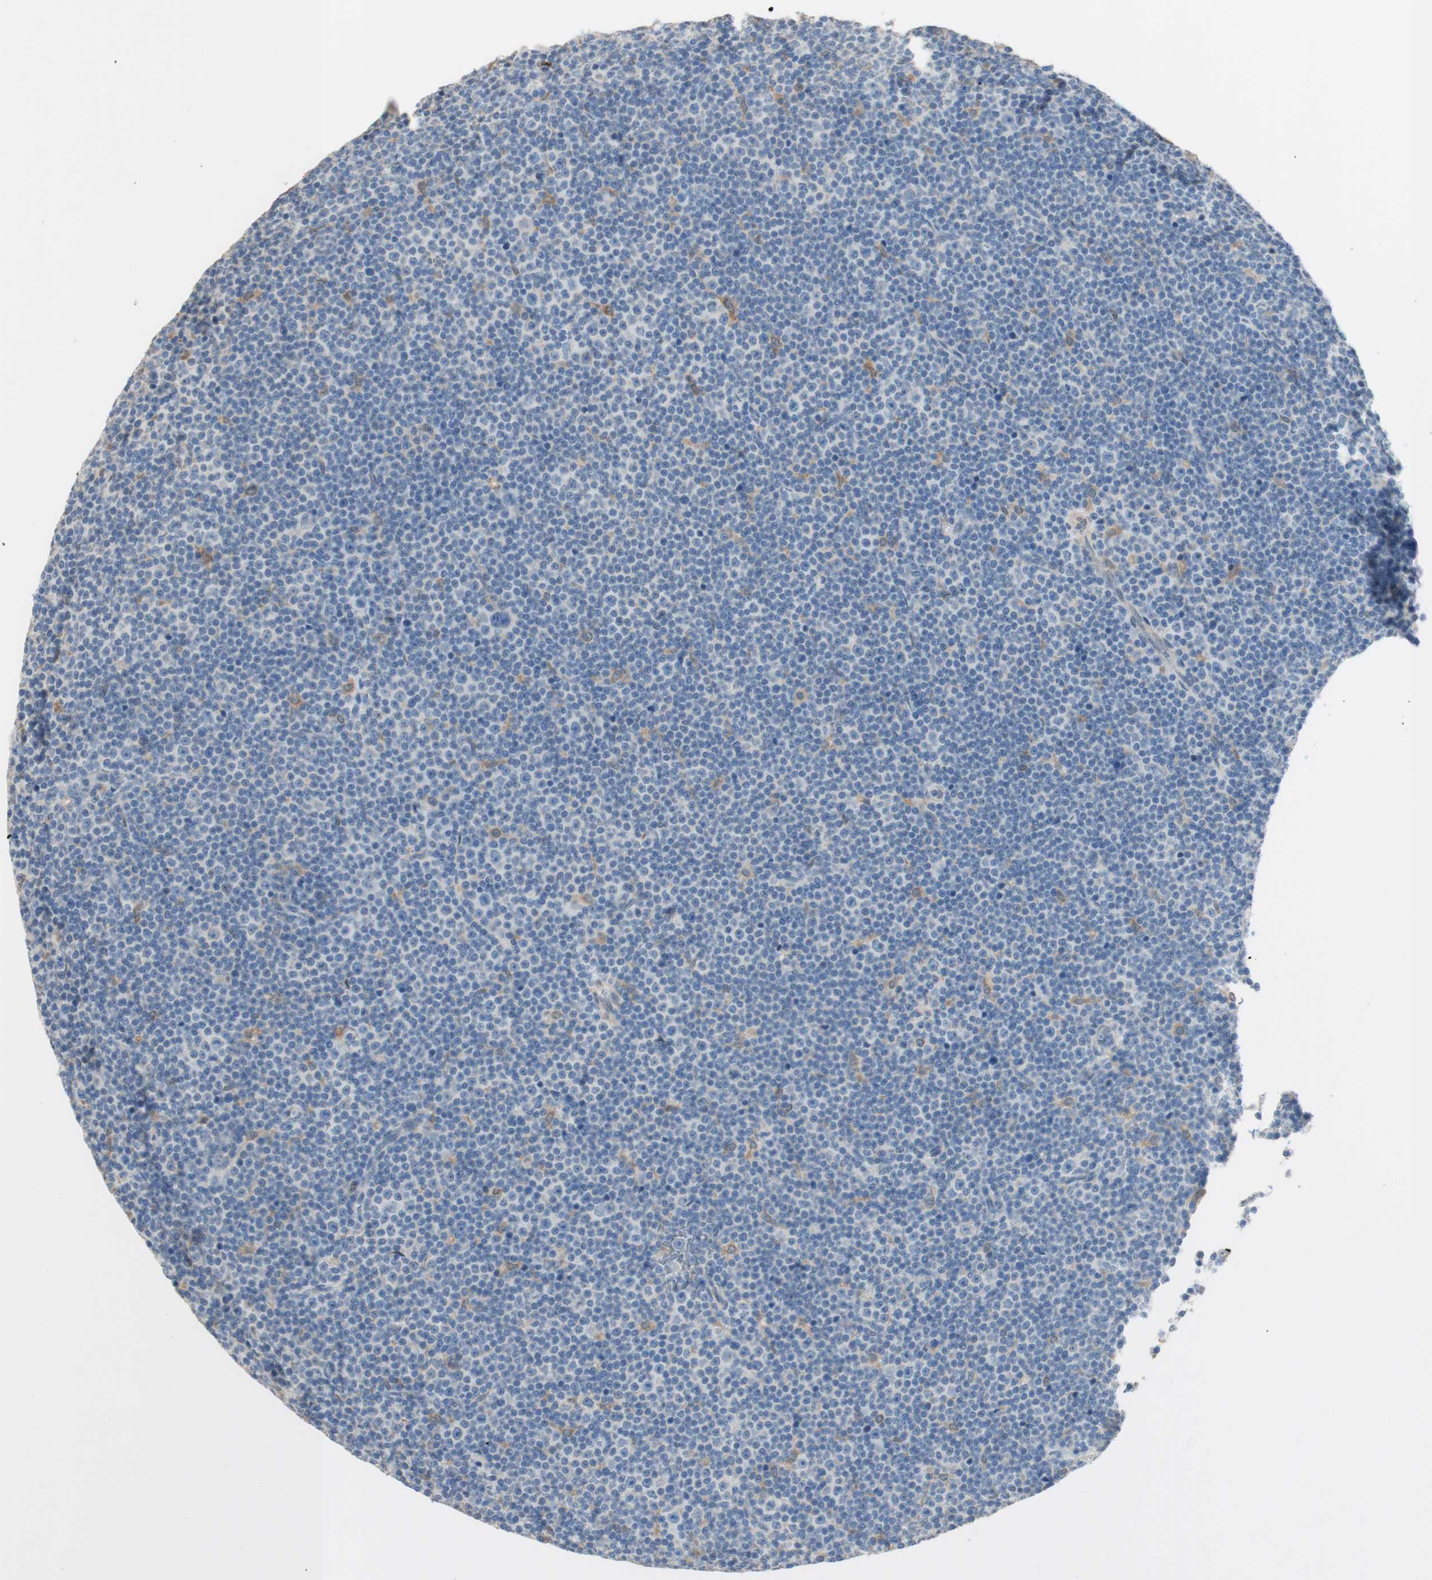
{"staining": {"intensity": "negative", "quantity": "none", "location": "none"}, "tissue": "lymphoma", "cell_type": "Tumor cells", "image_type": "cancer", "snomed": [{"axis": "morphology", "description": "Malignant lymphoma, non-Hodgkin's type, Low grade"}, {"axis": "topography", "description": "Lymph node"}], "caption": "IHC image of neoplastic tissue: human lymphoma stained with DAB shows no significant protein staining in tumor cells.", "gene": "COMT", "patient": {"sex": "female", "age": 67}}